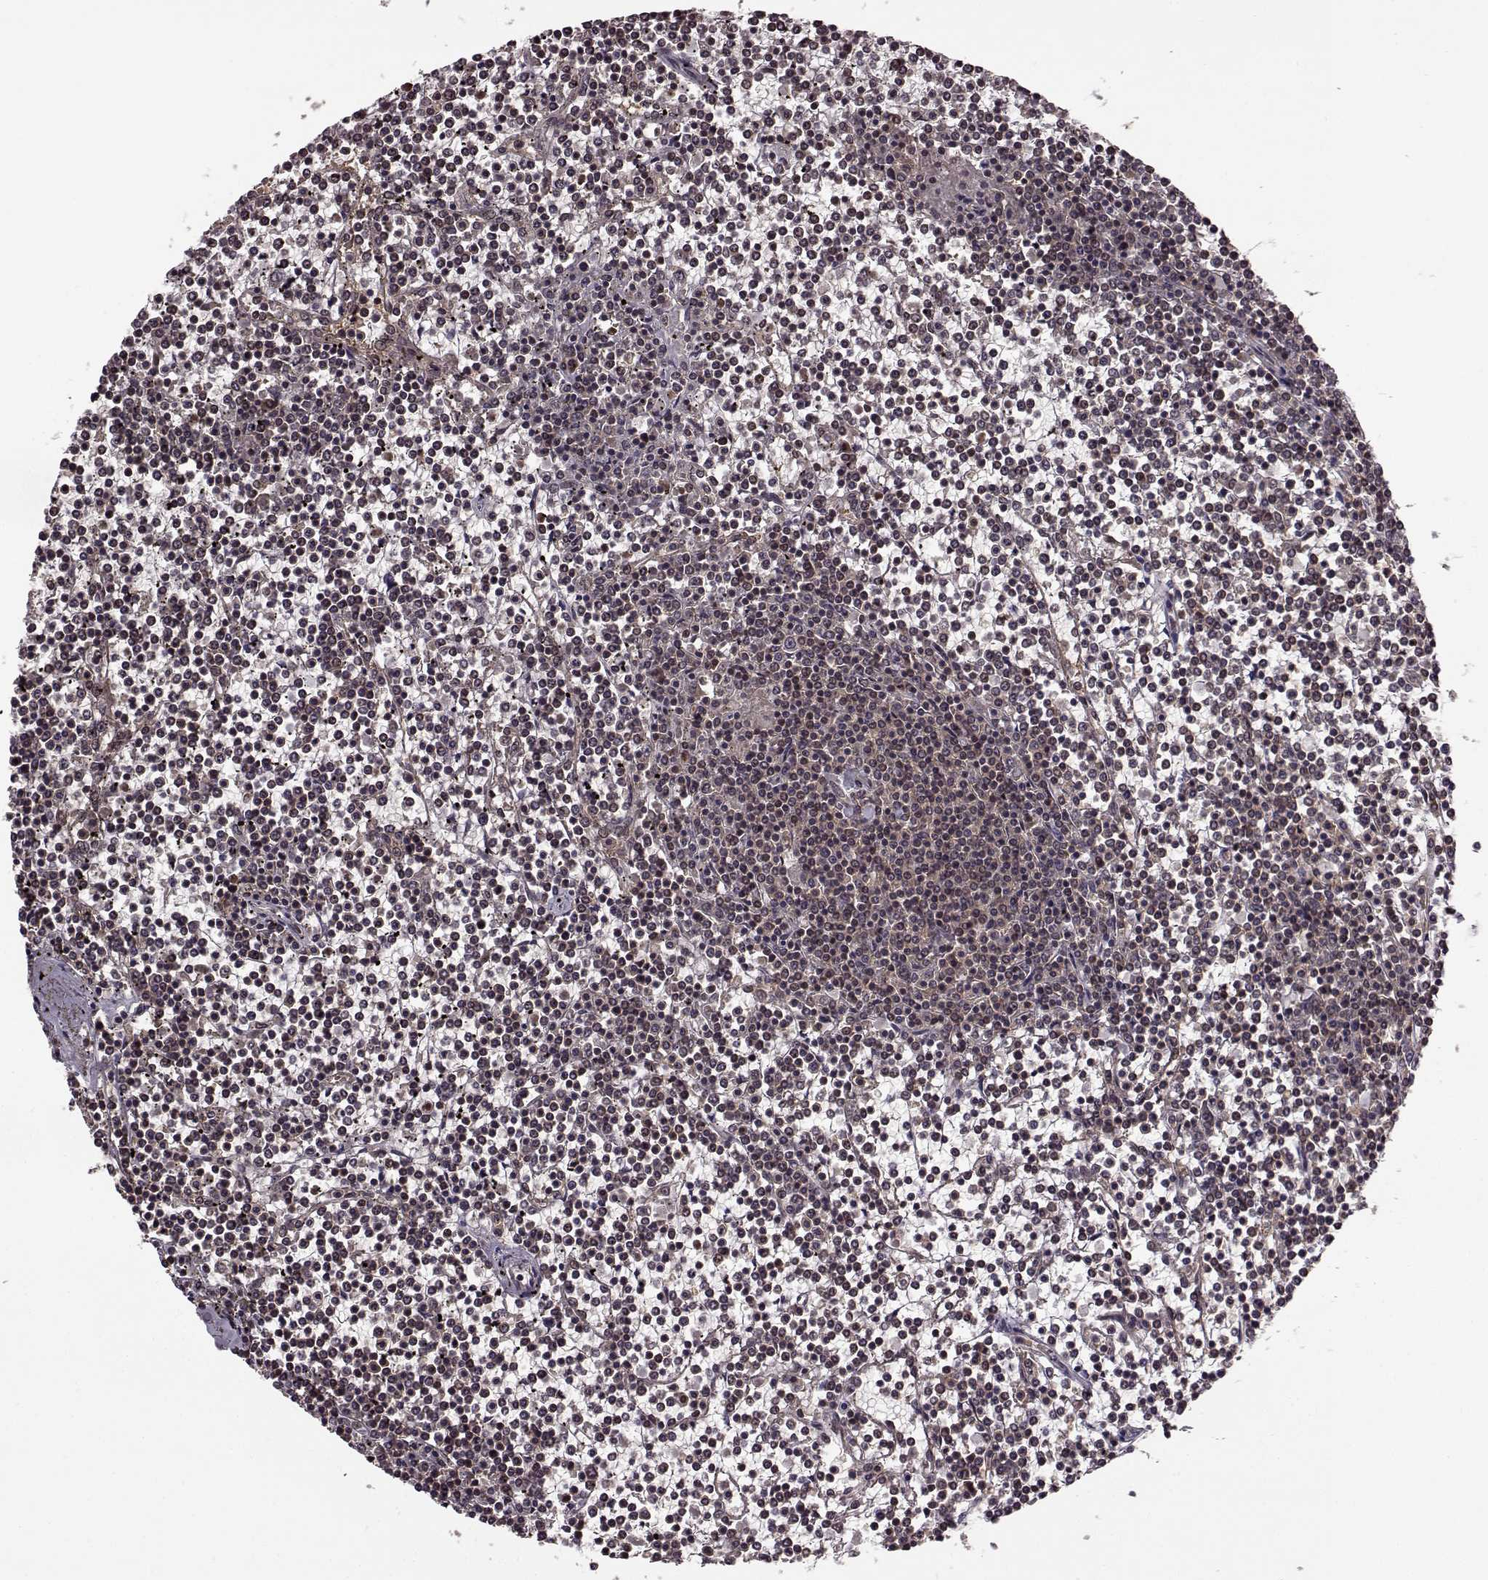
{"staining": {"intensity": "weak", "quantity": "<25%", "location": "cytoplasmic/membranous"}, "tissue": "lymphoma", "cell_type": "Tumor cells", "image_type": "cancer", "snomed": [{"axis": "morphology", "description": "Malignant lymphoma, non-Hodgkin's type, Low grade"}, {"axis": "topography", "description": "Spleen"}], "caption": "The photomicrograph reveals no significant expression in tumor cells of malignant lymphoma, non-Hodgkin's type (low-grade). (Stains: DAB (3,3'-diaminobenzidine) immunohistochemistry with hematoxylin counter stain, Microscopy: brightfield microscopy at high magnification).", "gene": "FTO", "patient": {"sex": "female", "age": 19}}